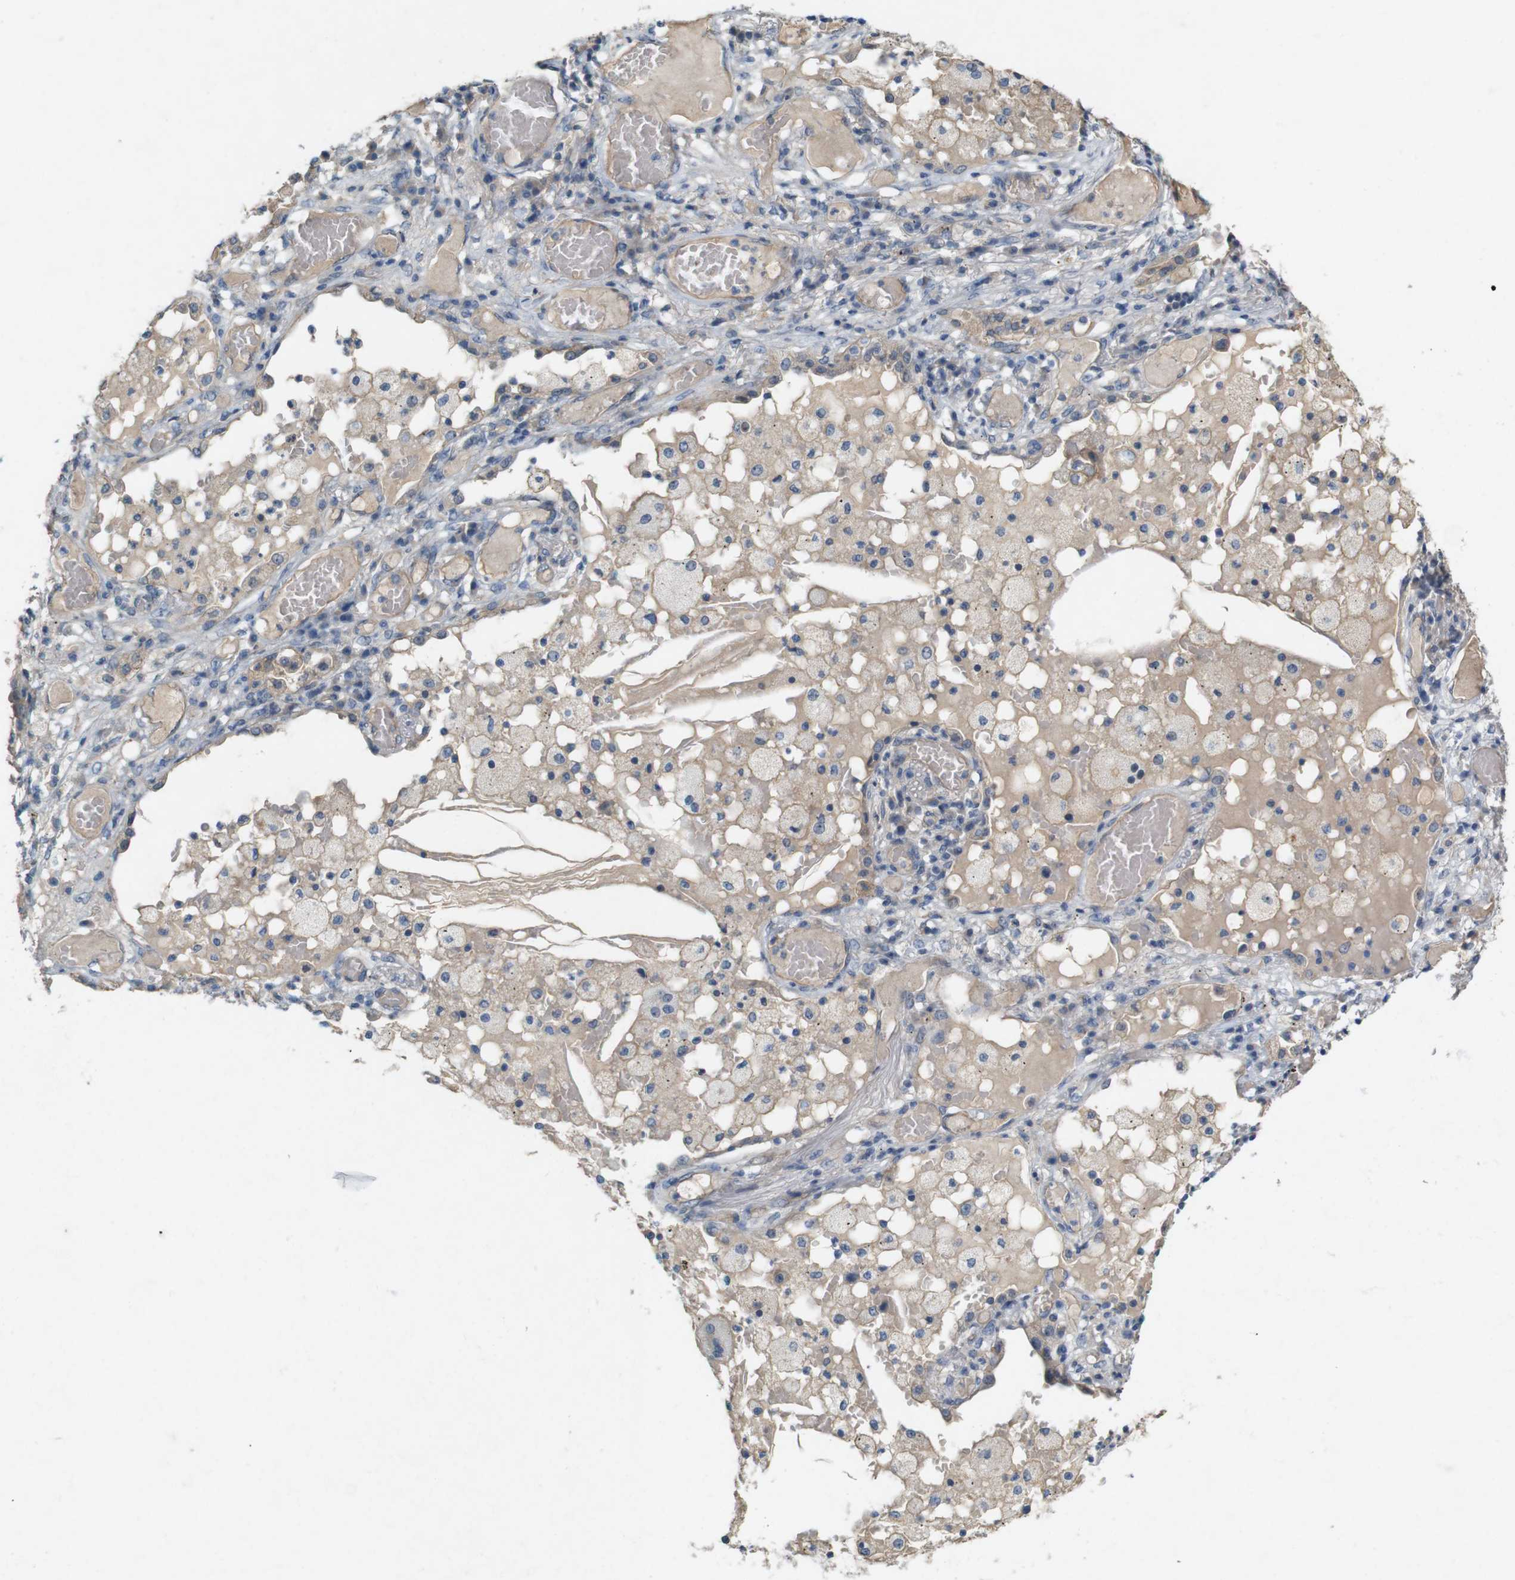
{"staining": {"intensity": "weak", "quantity": ">75%", "location": "cytoplasmic/membranous"}, "tissue": "lung cancer", "cell_type": "Tumor cells", "image_type": "cancer", "snomed": [{"axis": "morphology", "description": "Squamous cell carcinoma, NOS"}, {"axis": "topography", "description": "Lung"}], "caption": "Immunohistochemical staining of squamous cell carcinoma (lung) demonstrates low levels of weak cytoplasmic/membranous positivity in approximately >75% of tumor cells.", "gene": "PVR", "patient": {"sex": "male", "age": 71}}